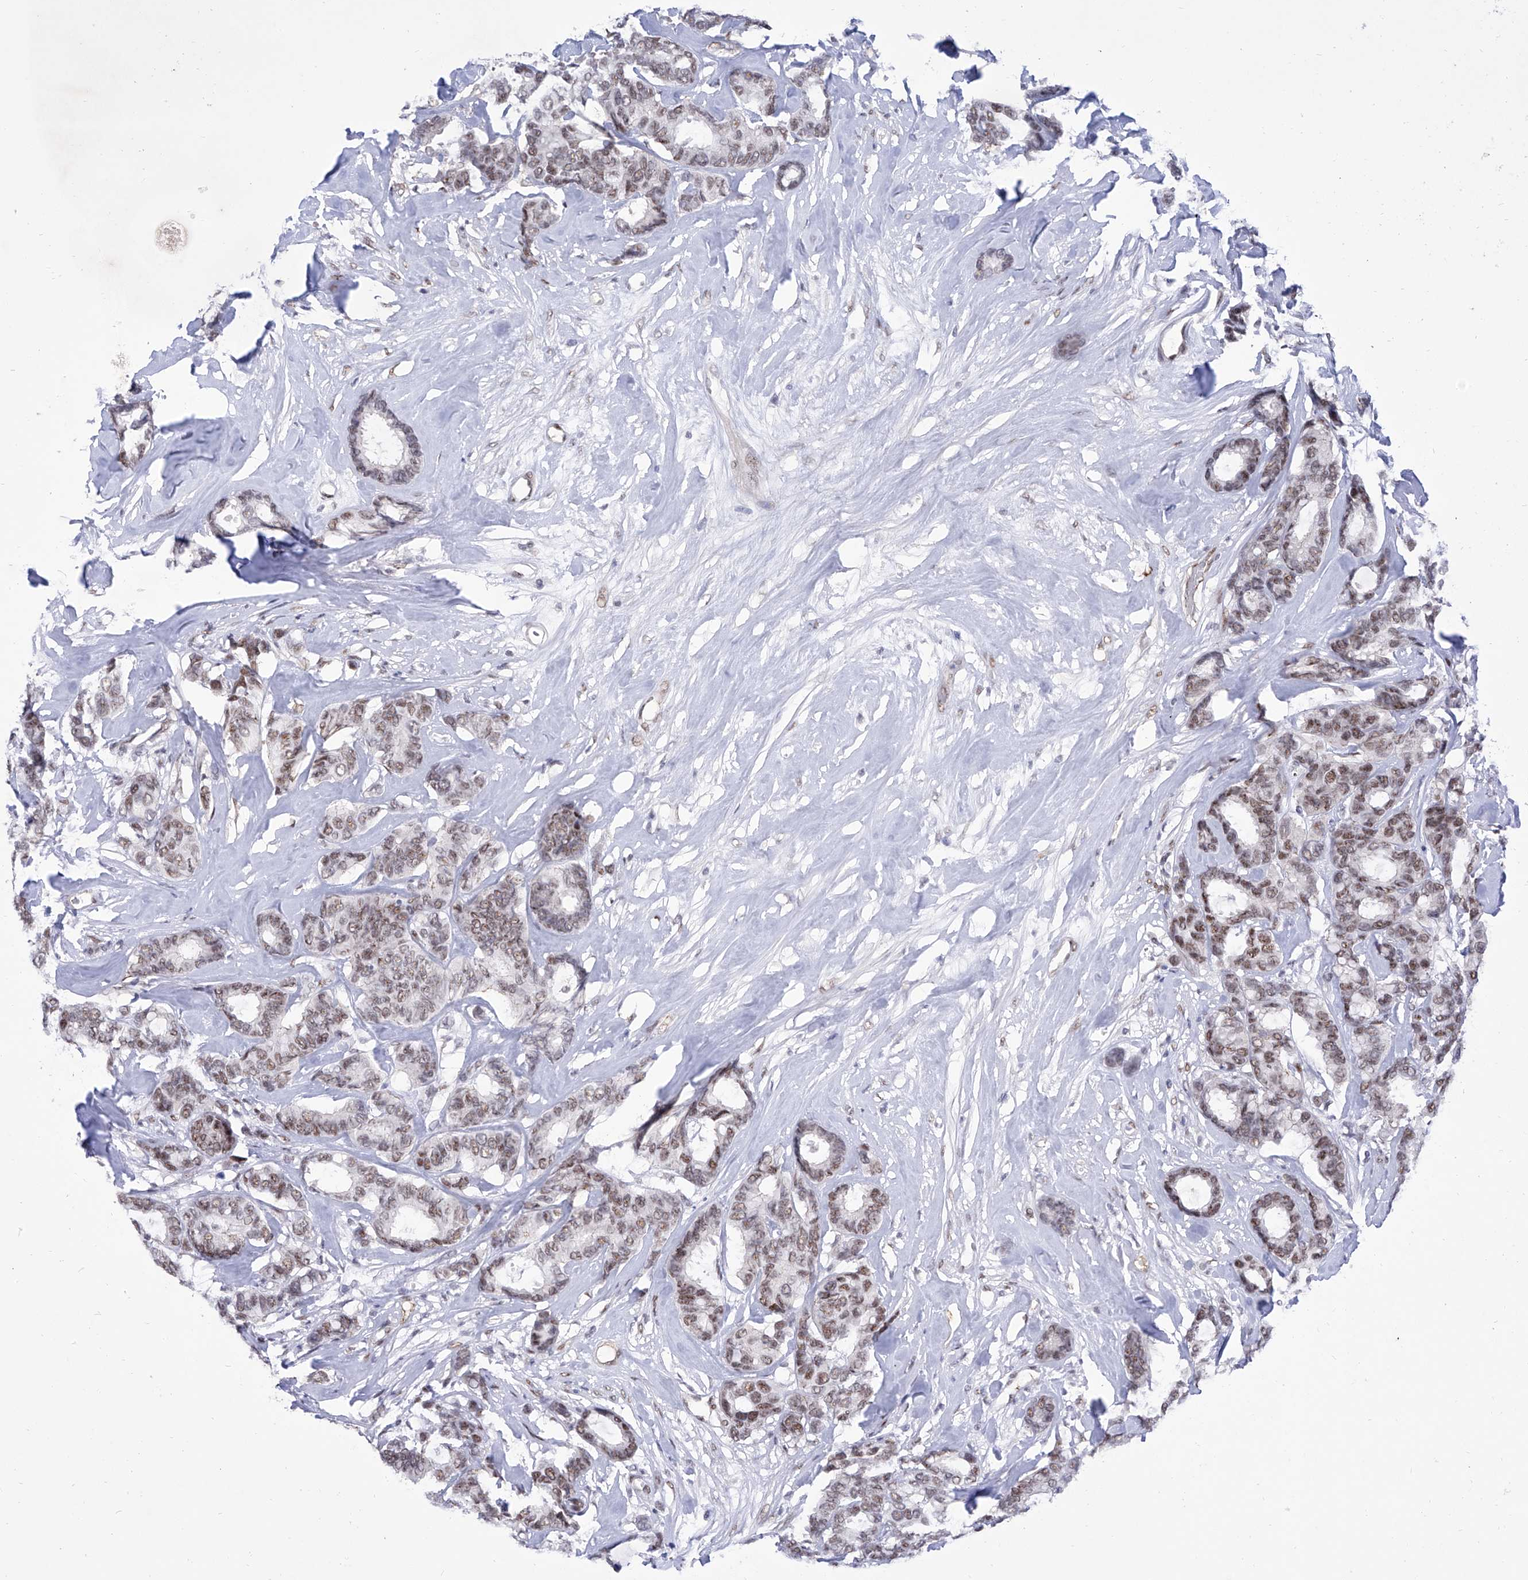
{"staining": {"intensity": "moderate", "quantity": ">75%", "location": "nuclear"}, "tissue": "breast cancer", "cell_type": "Tumor cells", "image_type": "cancer", "snomed": [{"axis": "morphology", "description": "Duct carcinoma"}, {"axis": "topography", "description": "Breast"}], "caption": "Moderate nuclear expression is present in approximately >75% of tumor cells in breast cancer.", "gene": "ATN1", "patient": {"sex": "female", "age": 87}}